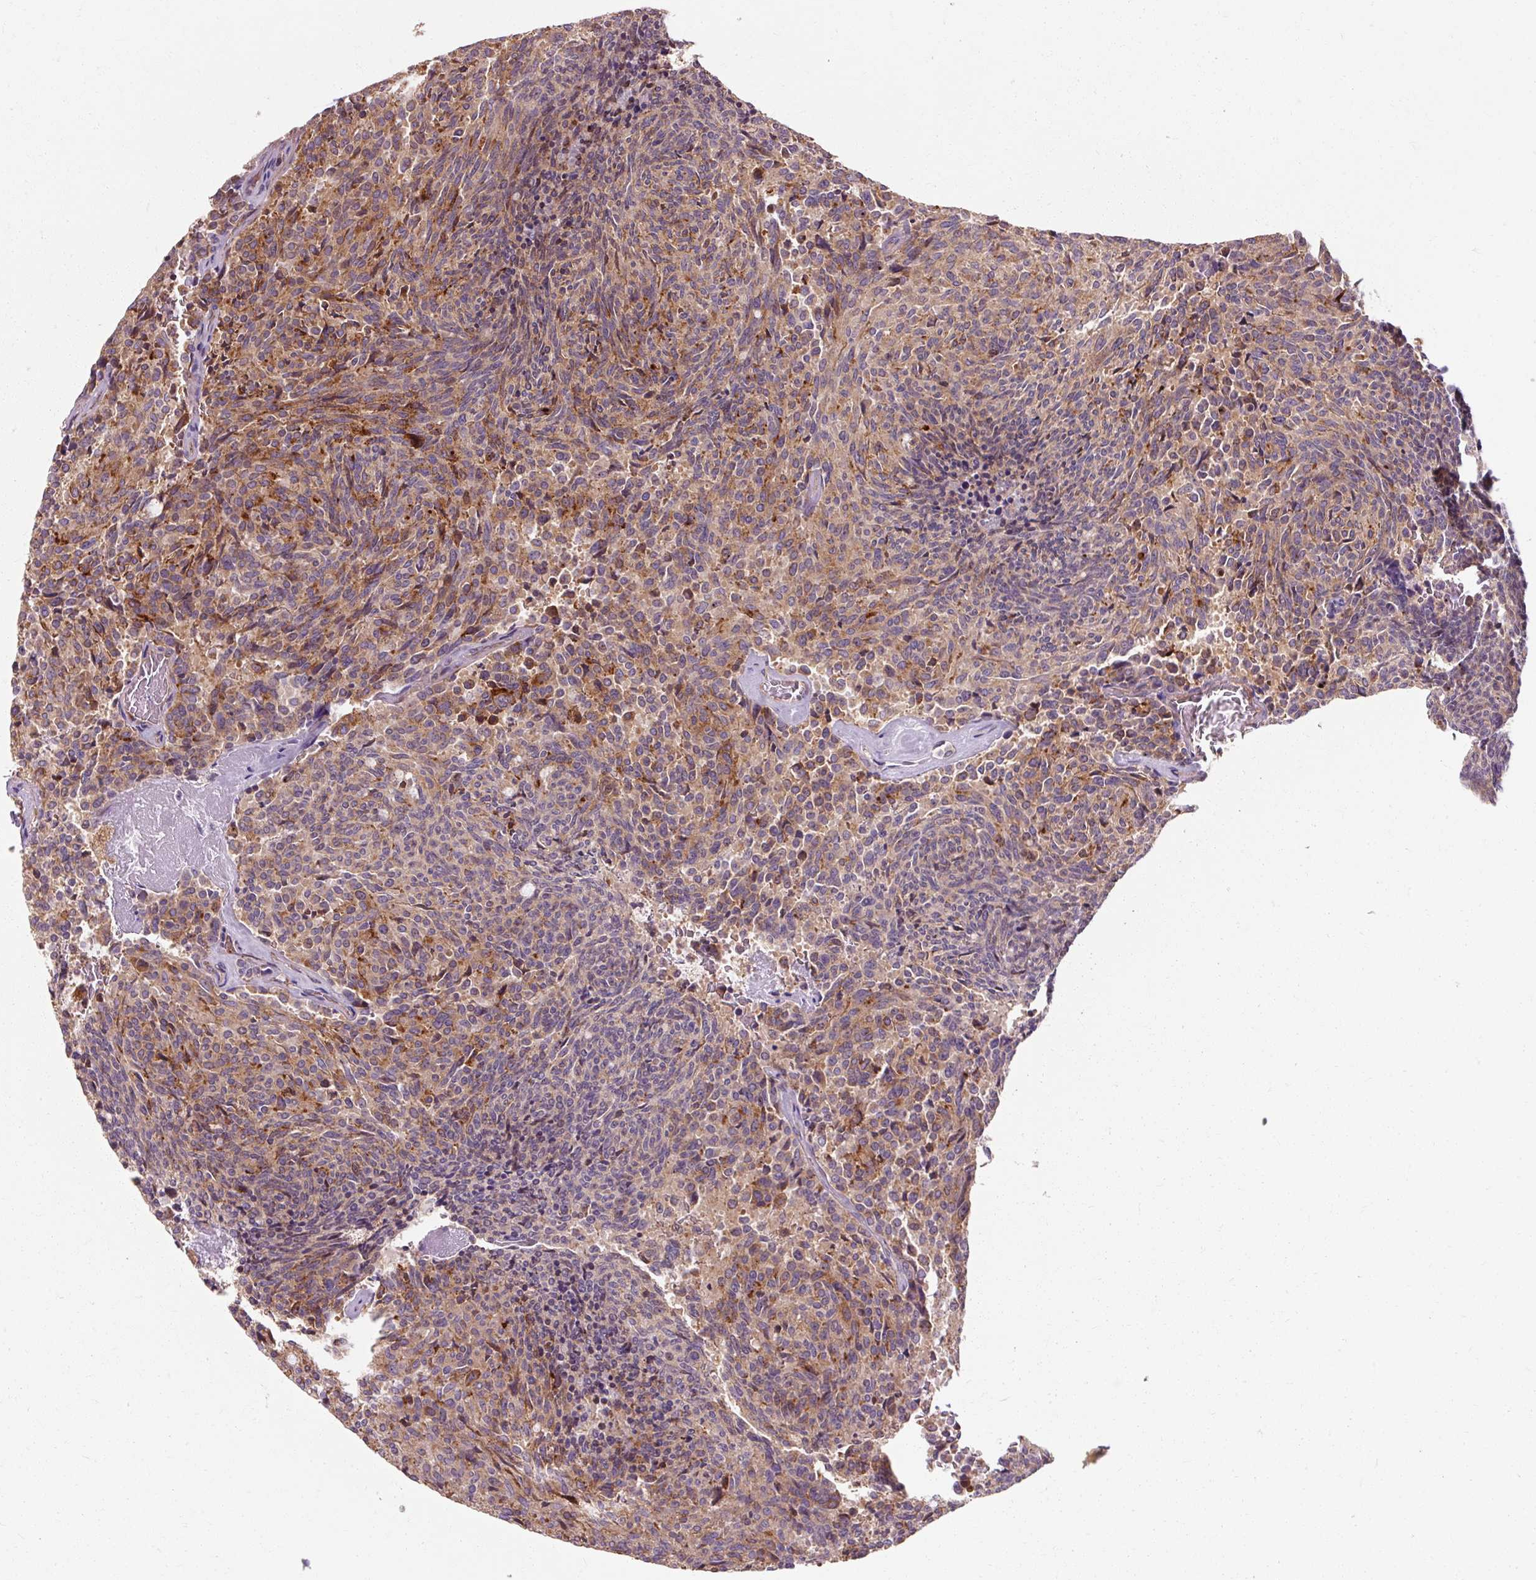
{"staining": {"intensity": "moderate", "quantity": "25%-75%", "location": "cytoplasmic/membranous"}, "tissue": "carcinoid", "cell_type": "Tumor cells", "image_type": "cancer", "snomed": [{"axis": "morphology", "description": "Carcinoid, malignant, NOS"}, {"axis": "topography", "description": "Pancreas"}], "caption": "The immunohistochemical stain labels moderate cytoplasmic/membranous staining in tumor cells of carcinoid tissue.", "gene": "TBC1D4", "patient": {"sex": "female", "age": 54}}